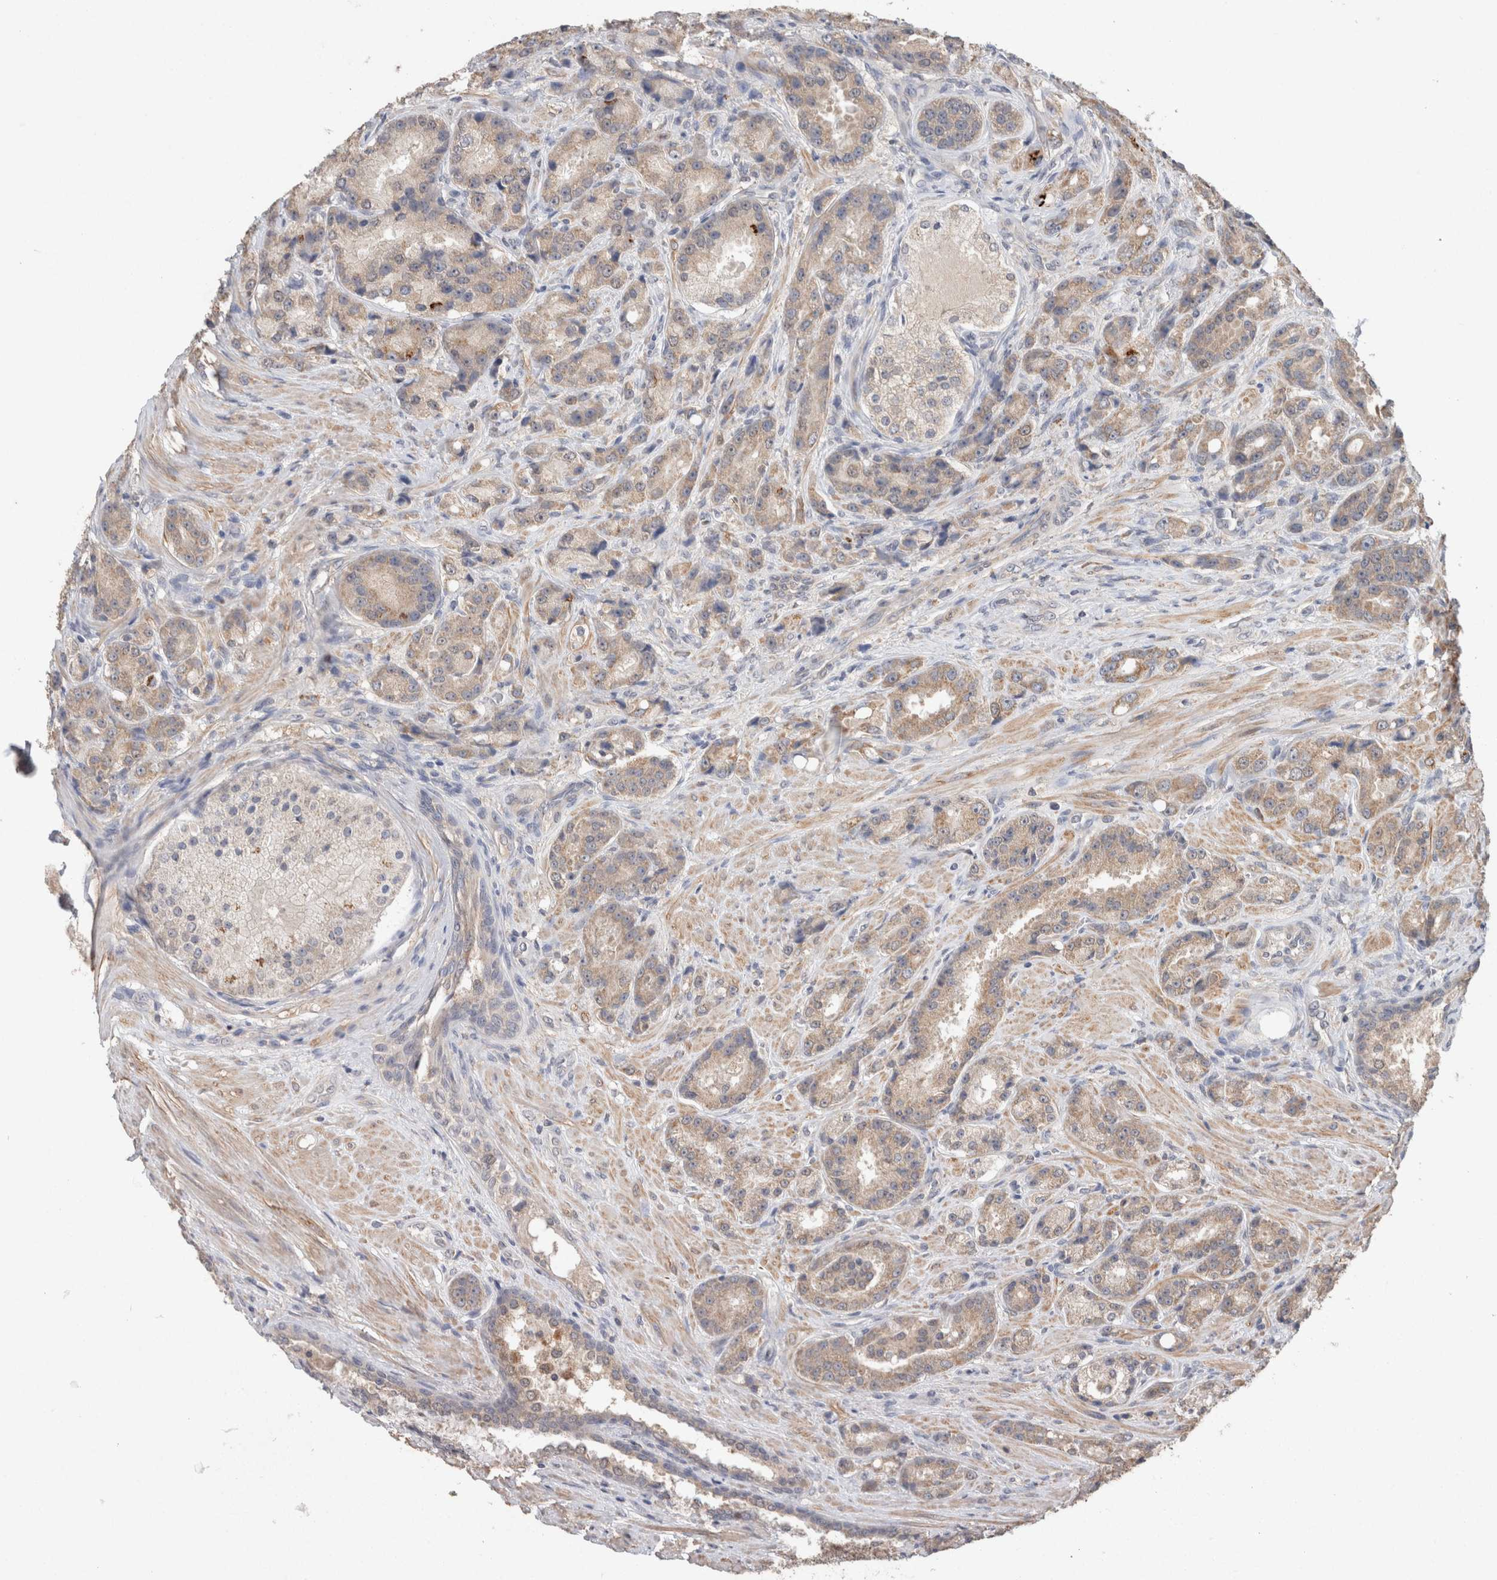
{"staining": {"intensity": "moderate", "quantity": ">75%", "location": "cytoplasmic/membranous"}, "tissue": "prostate cancer", "cell_type": "Tumor cells", "image_type": "cancer", "snomed": [{"axis": "morphology", "description": "Adenocarcinoma, High grade"}, {"axis": "topography", "description": "Prostate"}], "caption": "Prostate cancer stained with a brown dye displays moderate cytoplasmic/membranous positive staining in about >75% of tumor cells.", "gene": "RAB14", "patient": {"sex": "male", "age": 60}}